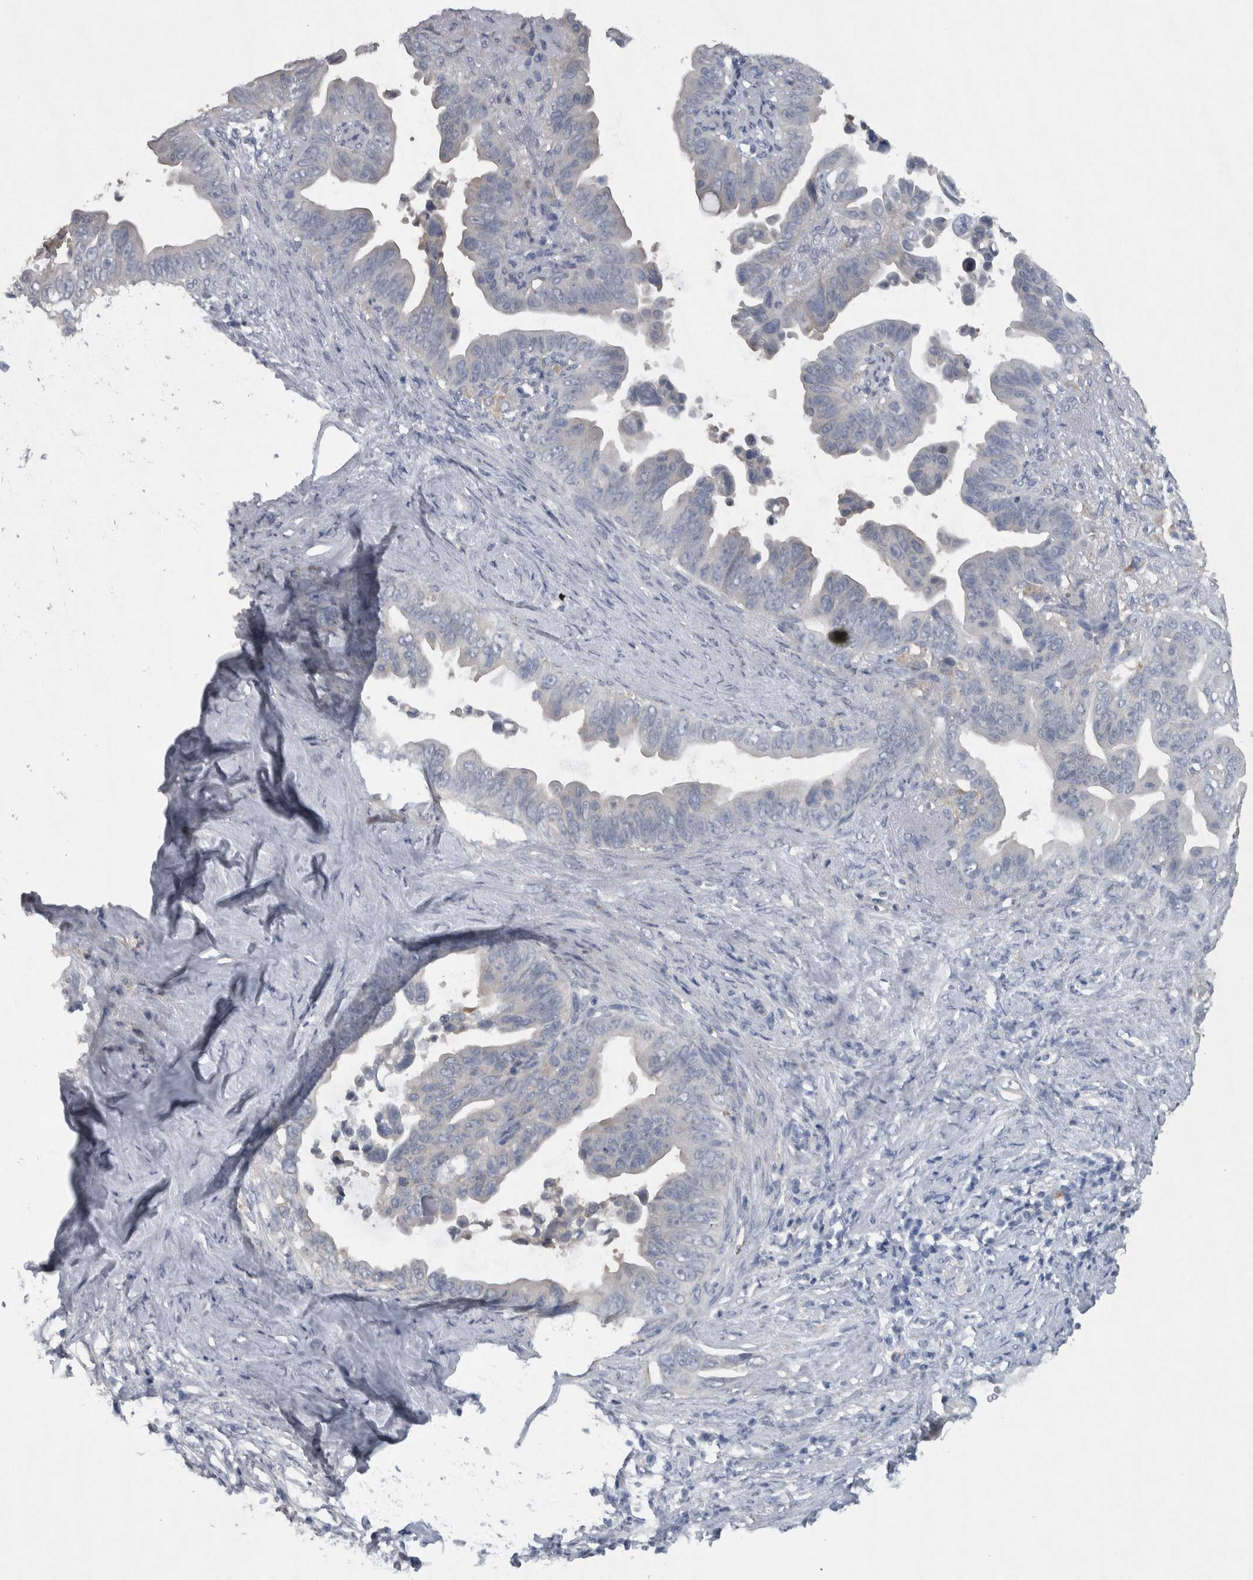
{"staining": {"intensity": "negative", "quantity": "none", "location": "none"}, "tissue": "pancreatic cancer", "cell_type": "Tumor cells", "image_type": "cancer", "snomed": [{"axis": "morphology", "description": "Adenocarcinoma, NOS"}, {"axis": "topography", "description": "Pancreas"}], "caption": "Image shows no significant protein positivity in tumor cells of pancreatic cancer (adenocarcinoma).", "gene": "NT5C2", "patient": {"sex": "female", "age": 72}}